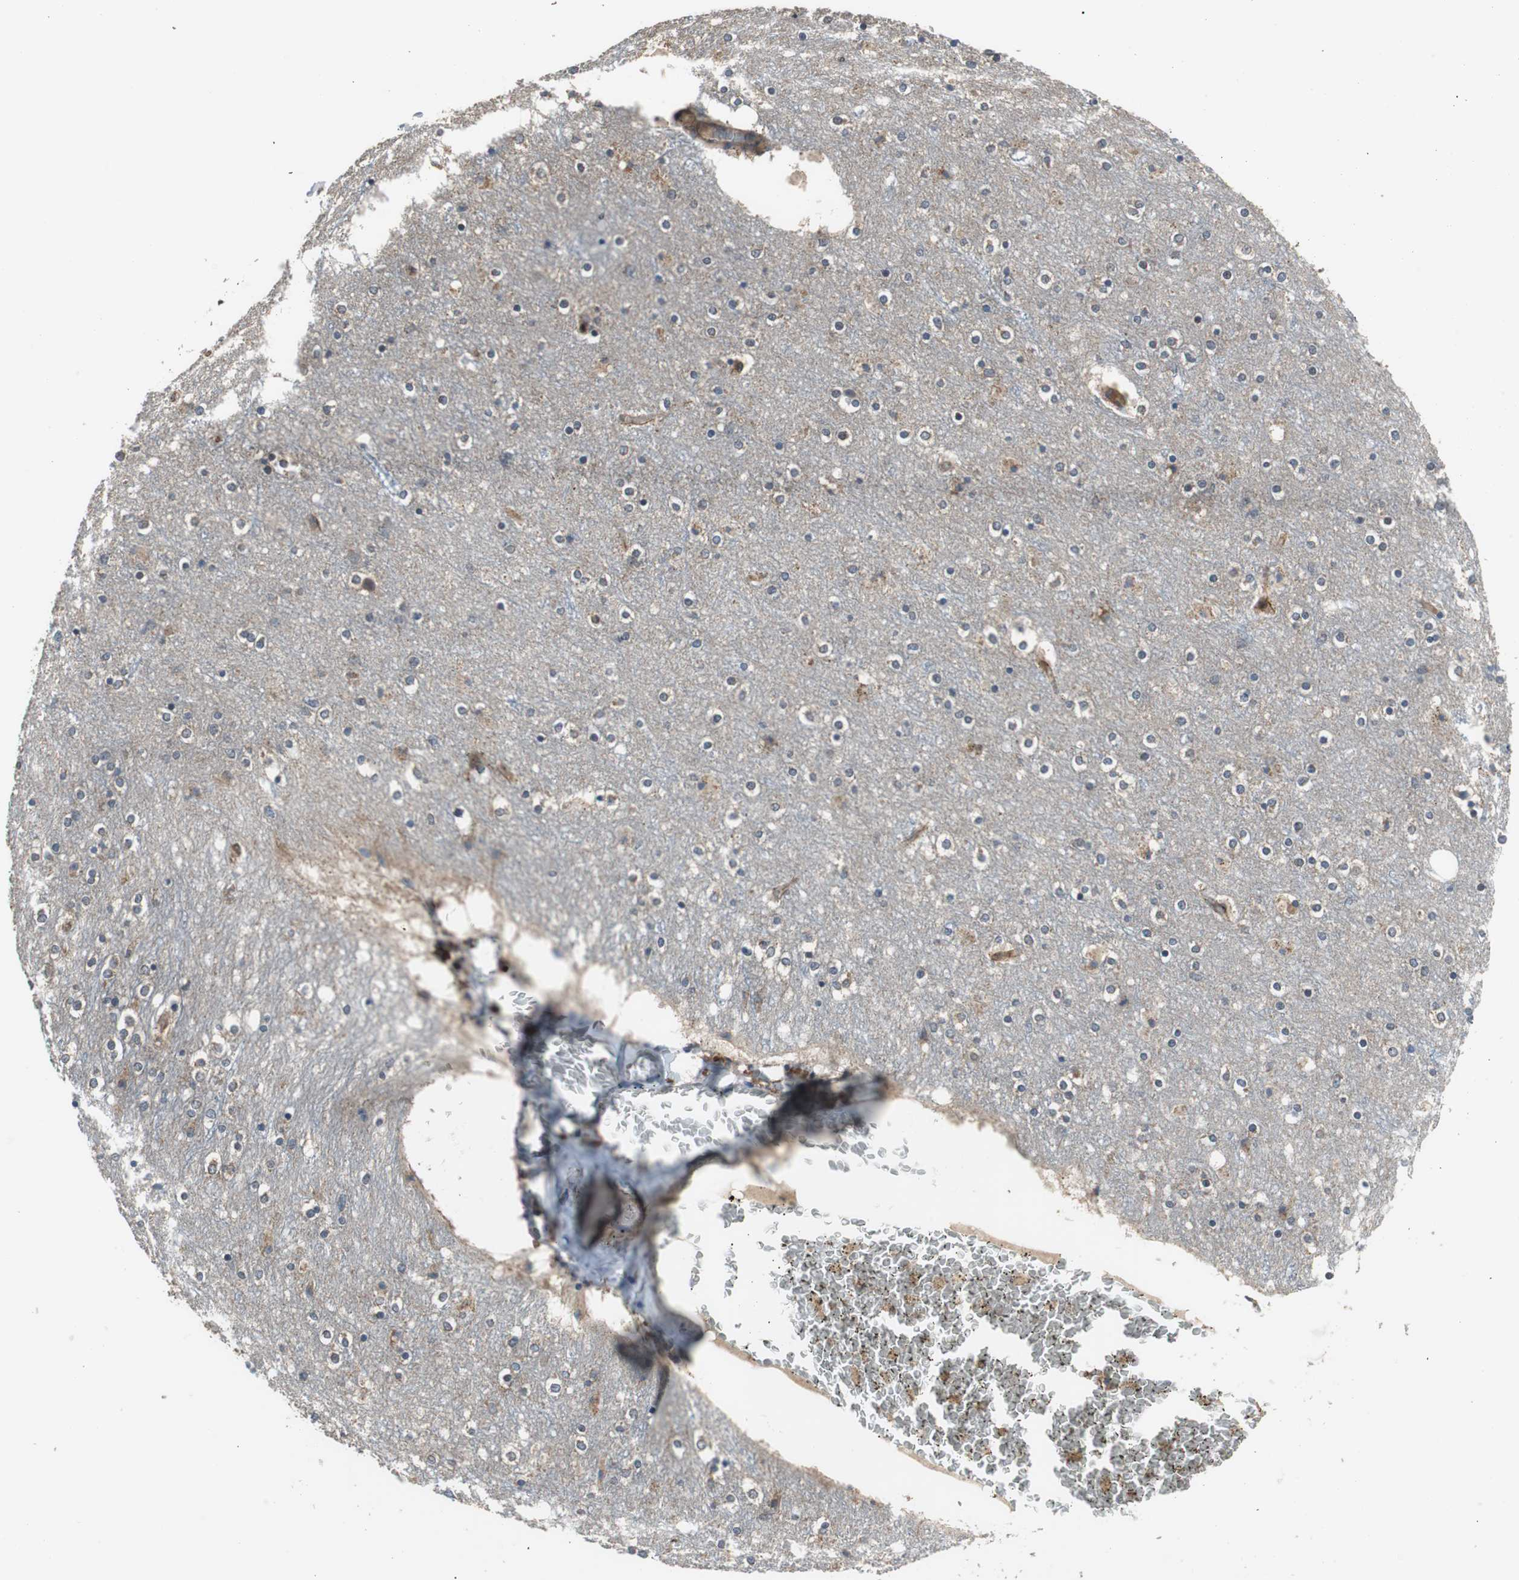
{"staining": {"intensity": "weak", "quantity": "25%-75%", "location": "cytoplasmic/membranous"}, "tissue": "cerebral cortex", "cell_type": "Endothelial cells", "image_type": "normal", "snomed": [{"axis": "morphology", "description": "Normal tissue, NOS"}, {"axis": "topography", "description": "Cerebral cortex"}], "caption": "Immunohistochemistry (DAB (3,3'-diaminobenzidine)) staining of unremarkable cerebral cortex displays weak cytoplasmic/membranous protein expression in about 25%-75% of endothelial cells.", "gene": "PI4KB", "patient": {"sex": "female", "age": 54}}